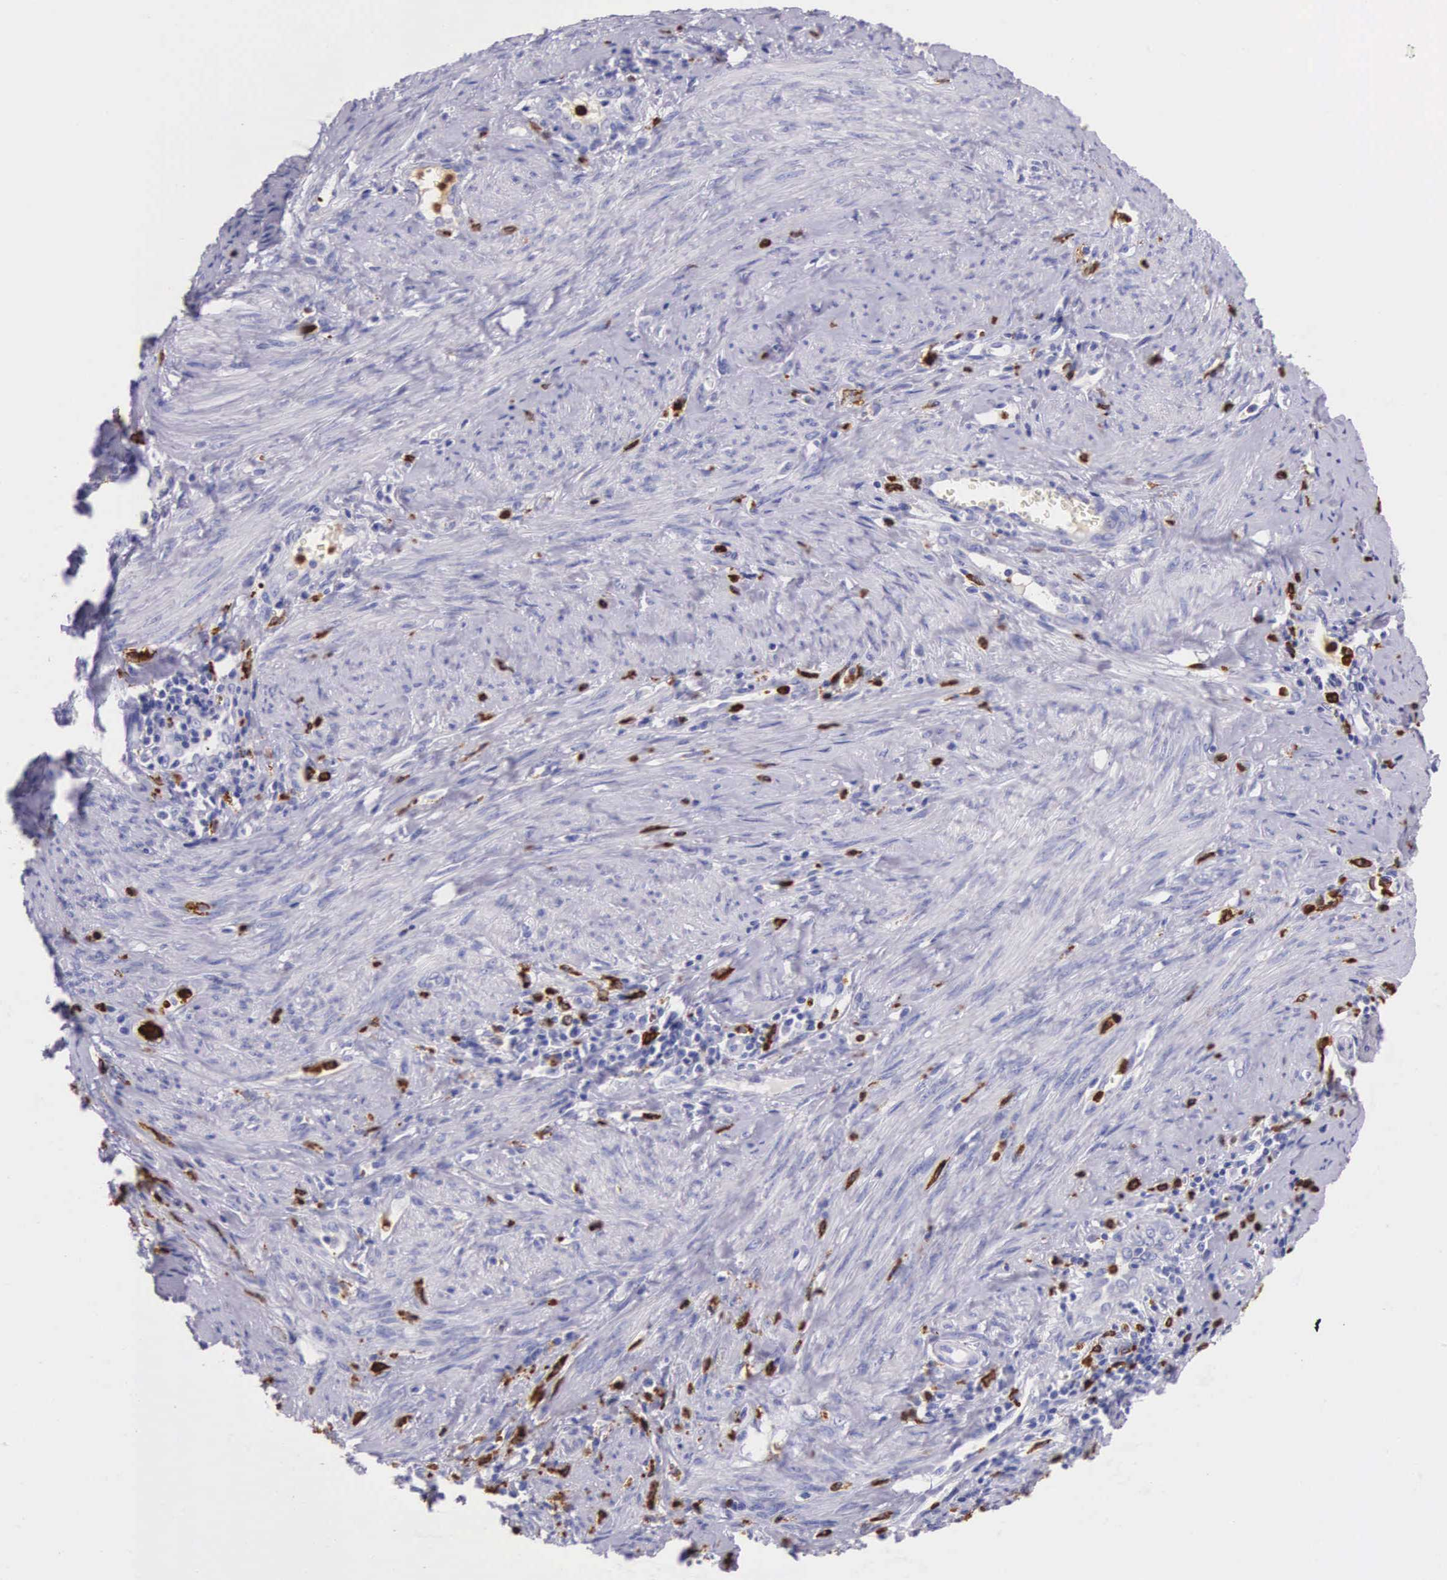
{"staining": {"intensity": "negative", "quantity": "none", "location": "none"}, "tissue": "cervical cancer", "cell_type": "Tumor cells", "image_type": "cancer", "snomed": [{"axis": "morphology", "description": "Normal tissue, NOS"}, {"axis": "morphology", "description": "Adenocarcinoma, NOS"}, {"axis": "topography", "description": "Cervix"}], "caption": "IHC micrograph of human adenocarcinoma (cervical) stained for a protein (brown), which displays no expression in tumor cells.", "gene": "FCN1", "patient": {"sex": "female", "age": 34}}